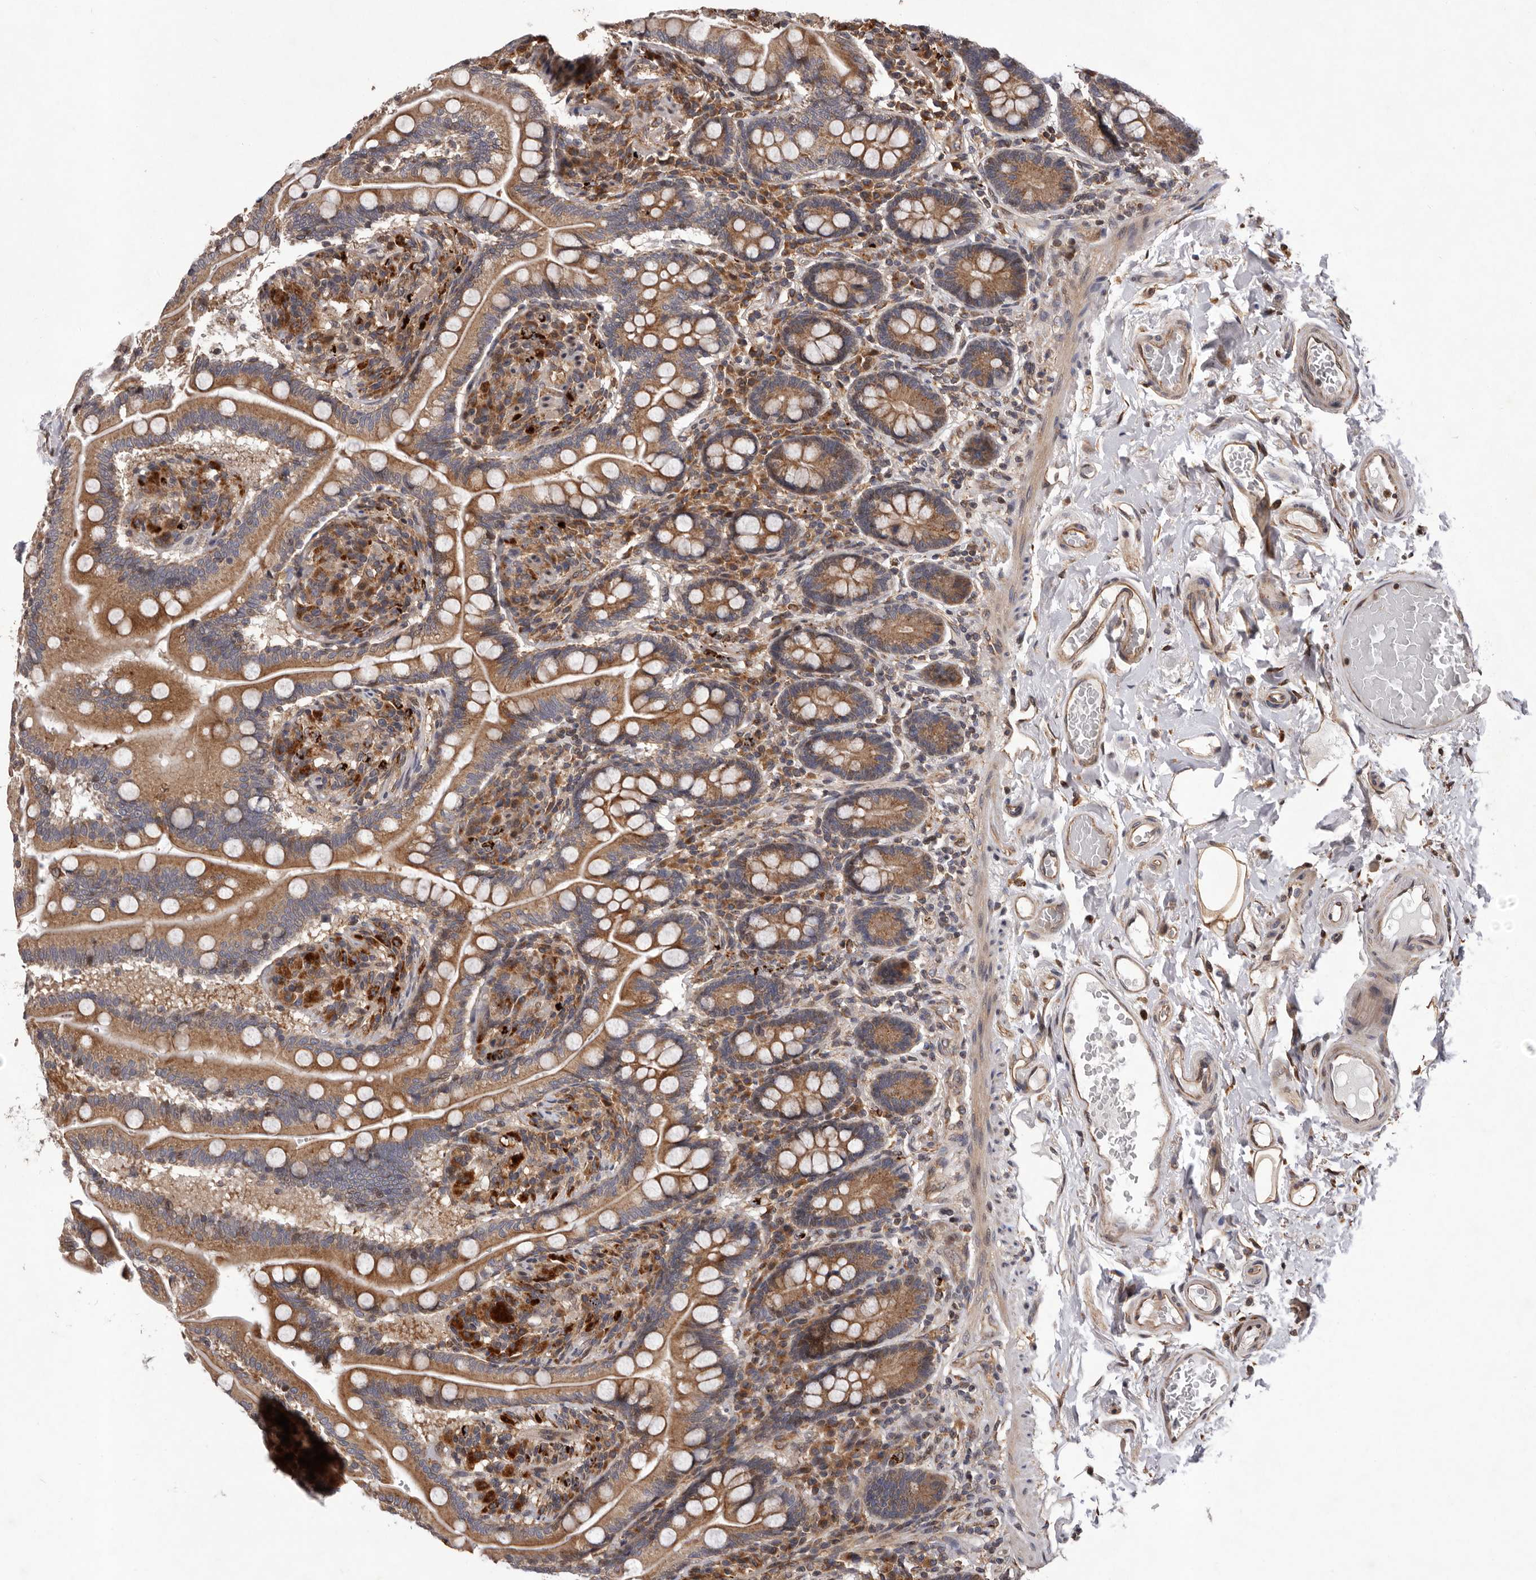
{"staining": {"intensity": "moderate", "quantity": ">75%", "location": "cytoplasmic/membranous"}, "tissue": "small intestine", "cell_type": "Glandular cells", "image_type": "normal", "snomed": [{"axis": "morphology", "description": "Normal tissue, NOS"}, {"axis": "topography", "description": "Small intestine"}], "caption": "Immunohistochemical staining of benign small intestine reveals medium levels of moderate cytoplasmic/membranous positivity in about >75% of glandular cells. The staining is performed using DAB (3,3'-diaminobenzidine) brown chromogen to label protein expression. The nuclei are counter-stained blue using hematoxylin.", "gene": "GADD45B", "patient": {"sex": "female", "age": 64}}